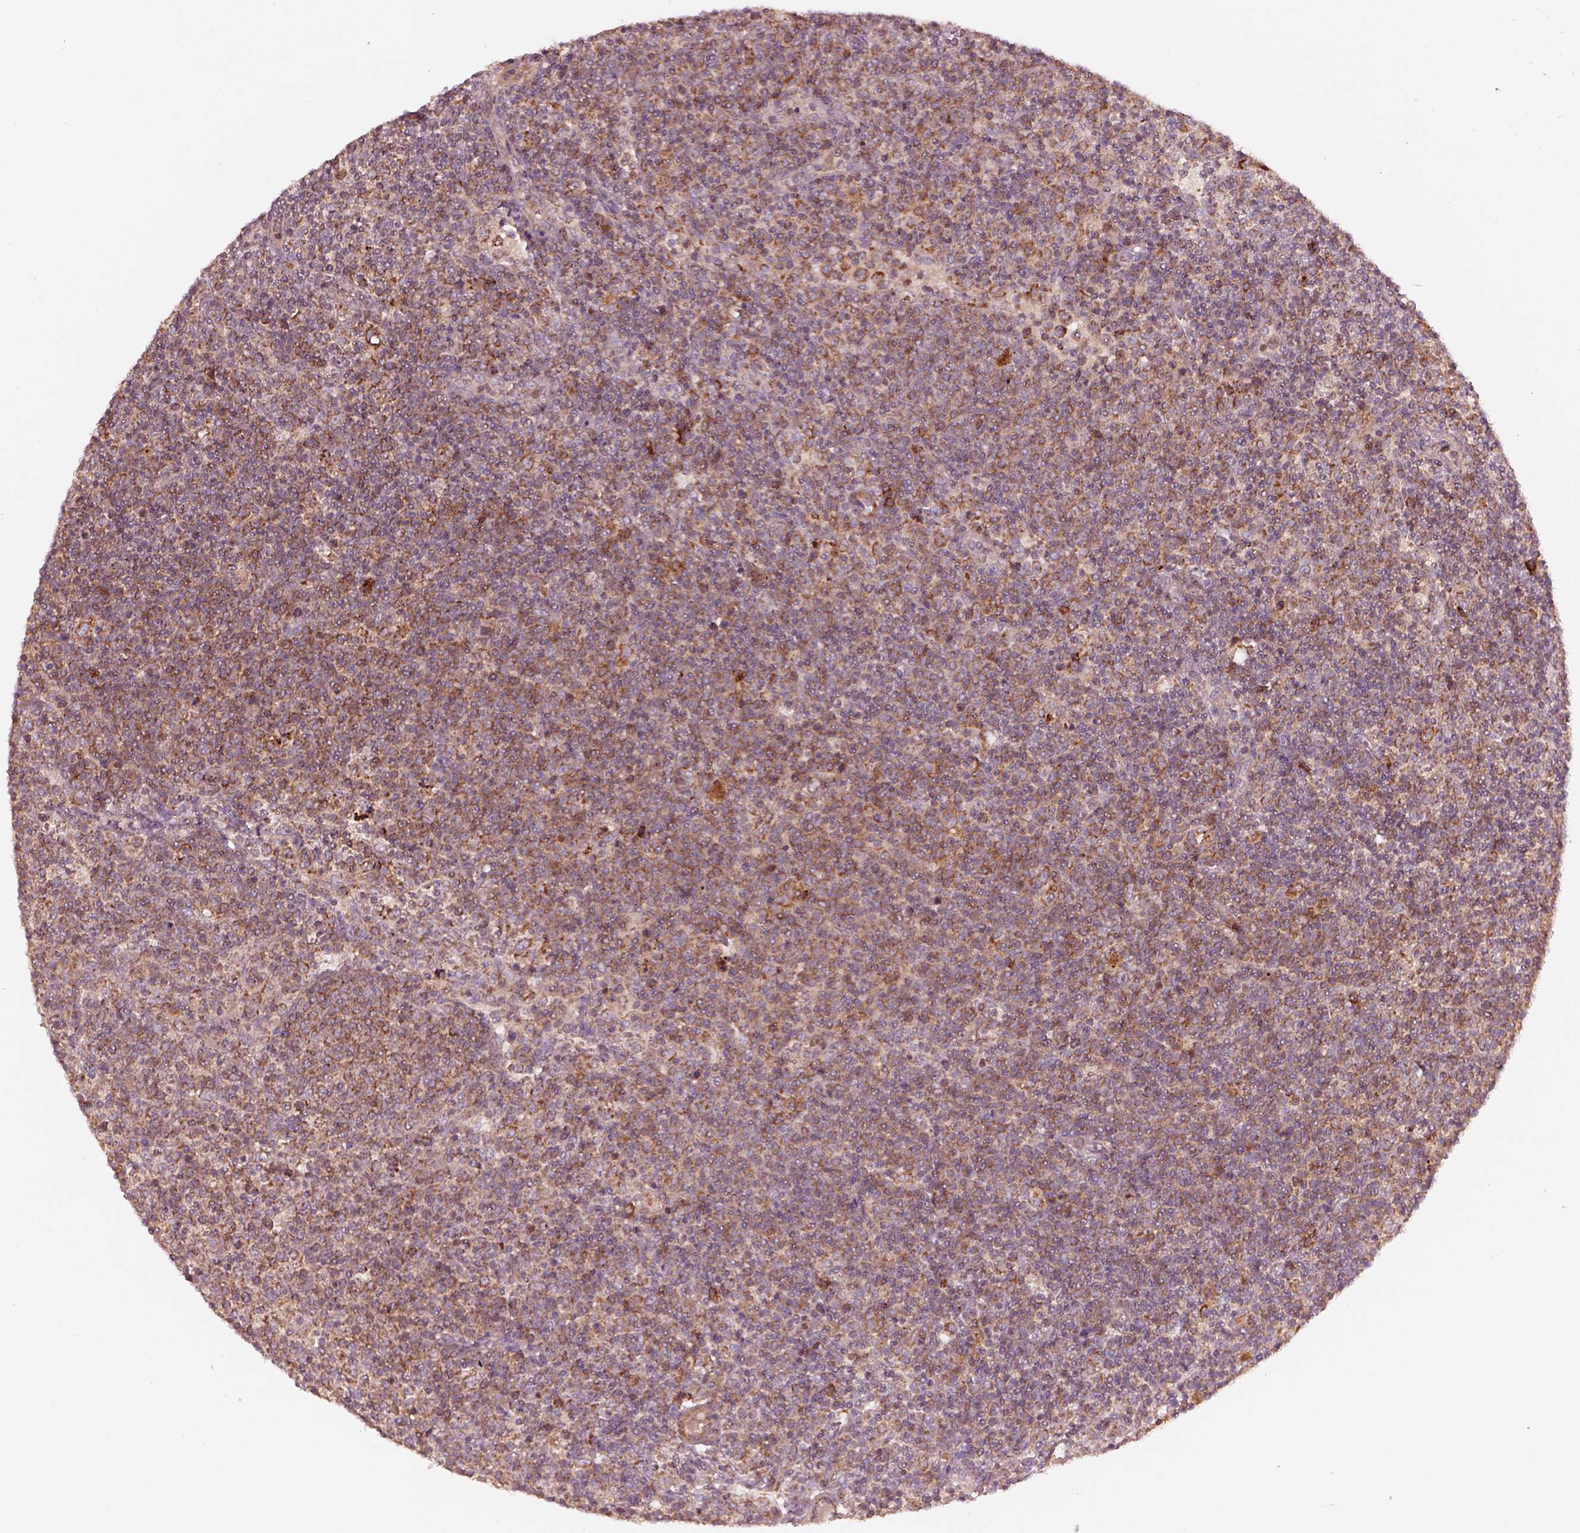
{"staining": {"intensity": "moderate", "quantity": ">75%", "location": "cytoplasmic/membranous"}, "tissue": "lymphoma", "cell_type": "Tumor cells", "image_type": "cancer", "snomed": [{"axis": "morphology", "description": "Malignant lymphoma, non-Hodgkin's type, High grade"}, {"axis": "topography", "description": "Lymph node"}], "caption": "Immunohistochemistry (DAB (3,3'-diaminobenzidine)) staining of human malignant lymphoma, non-Hodgkin's type (high-grade) shows moderate cytoplasmic/membranous protein positivity in about >75% of tumor cells. The staining is performed using DAB (3,3'-diaminobenzidine) brown chromogen to label protein expression. The nuclei are counter-stained blue using hematoxylin.", "gene": "SLC25A5", "patient": {"sex": "male", "age": 61}}